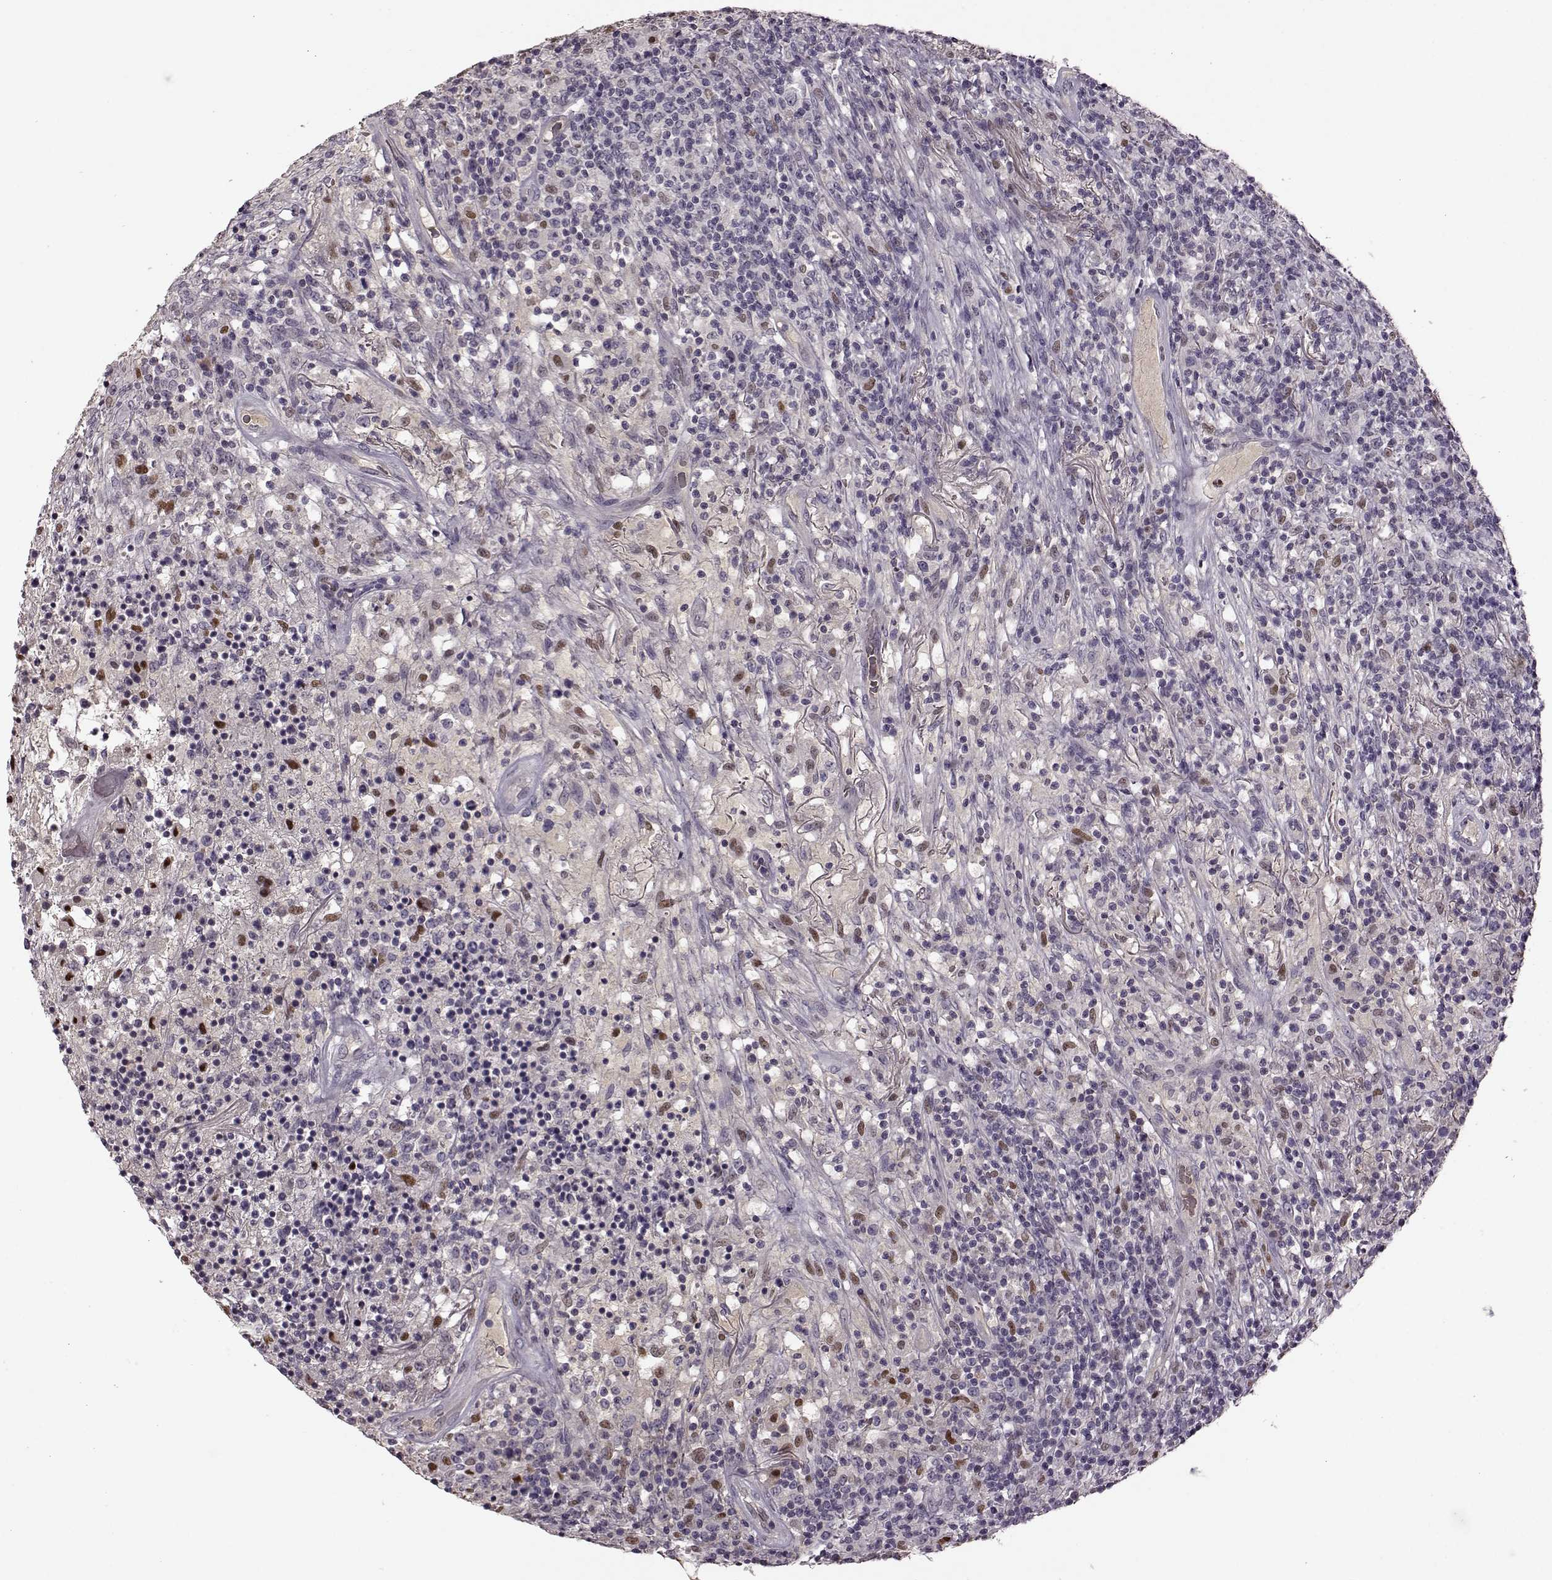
{"staining": {"intensity": "moderate", "quantity": "<25%", "location": "nuclear"}, "tissue": "lymphoma", "cell_type": "Tumor cells", "image_type": "cancer", "snomed": [{"axis": "morphology", "description": "Malignant lymphoma, non-Hodgkin's type, High grade"}, {"axis": "topography", "description": "Lung"}], "caption": "The image displays immunohistochemical staining of malignant lymphoma, non-Hodgkin's type (high-grade). There is moderate nuclear expression is appreciated in about <25% of tumor cells. (DAB (3,3'-diaminobenzidine) = brown stain, brightfield microscopy at high magnification).", "gene": "CNGA3", "patient": {"sex": "male", "age": 79}}